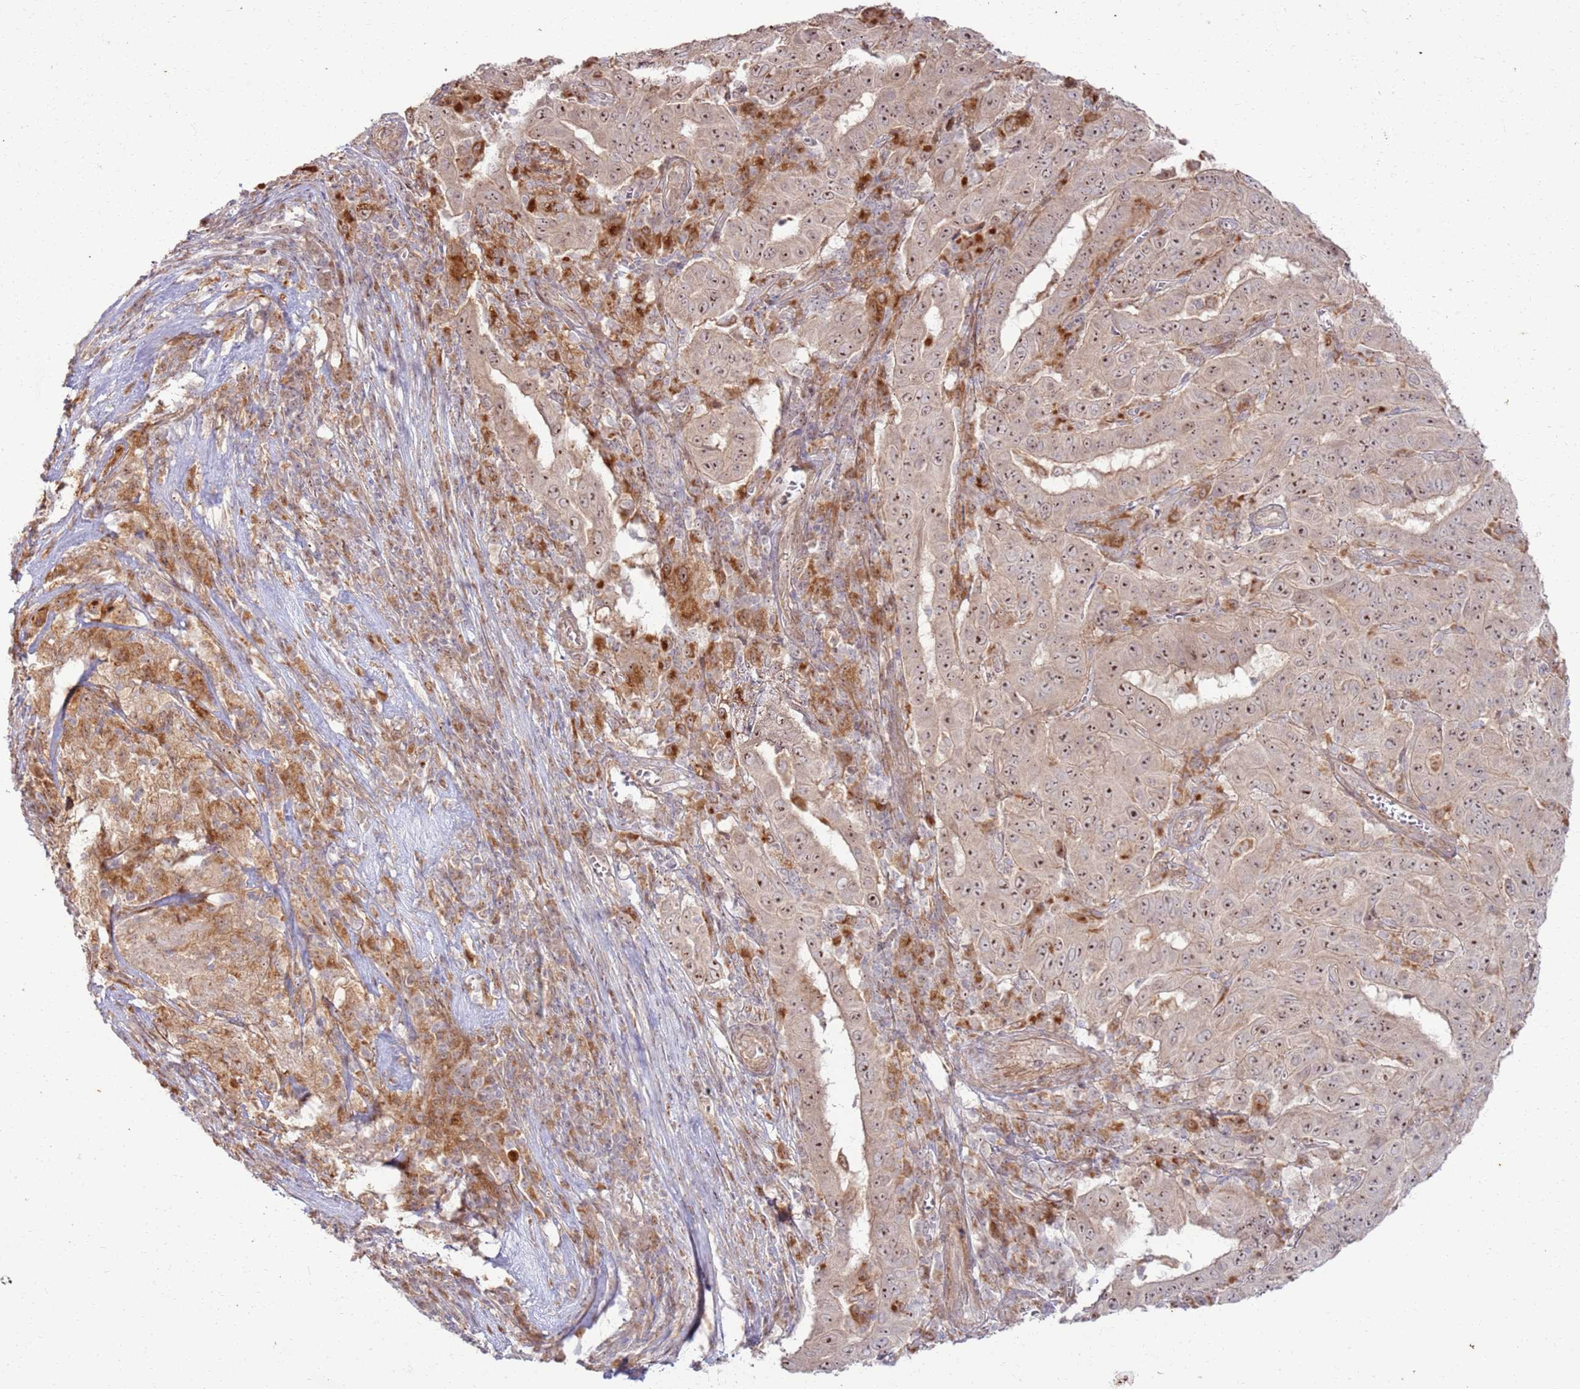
{"staining": {"intensity": "moderate", "quantity": ">75%", "location": "cytoplasmic/membranous,nuclear"}, "tissue": "pancreatic cancer", "cell_type": "Tumor cells", "image_type": "cancer", "snomed": [{"axis": "morphology", "description": "Adenocarcinoma, NOS"}, {"axis": "topography", "description": "Pancreas"}], "caption": "The photomicrograph shows immunohistochemical staining of pancreatic cancer. There is moderate cytoplasmic/membranous and nuclear positivity is appreciated in about >75% of tumor cells.", "gene": "CNPY1", "patient": {"sex": "male", "age": 63}}